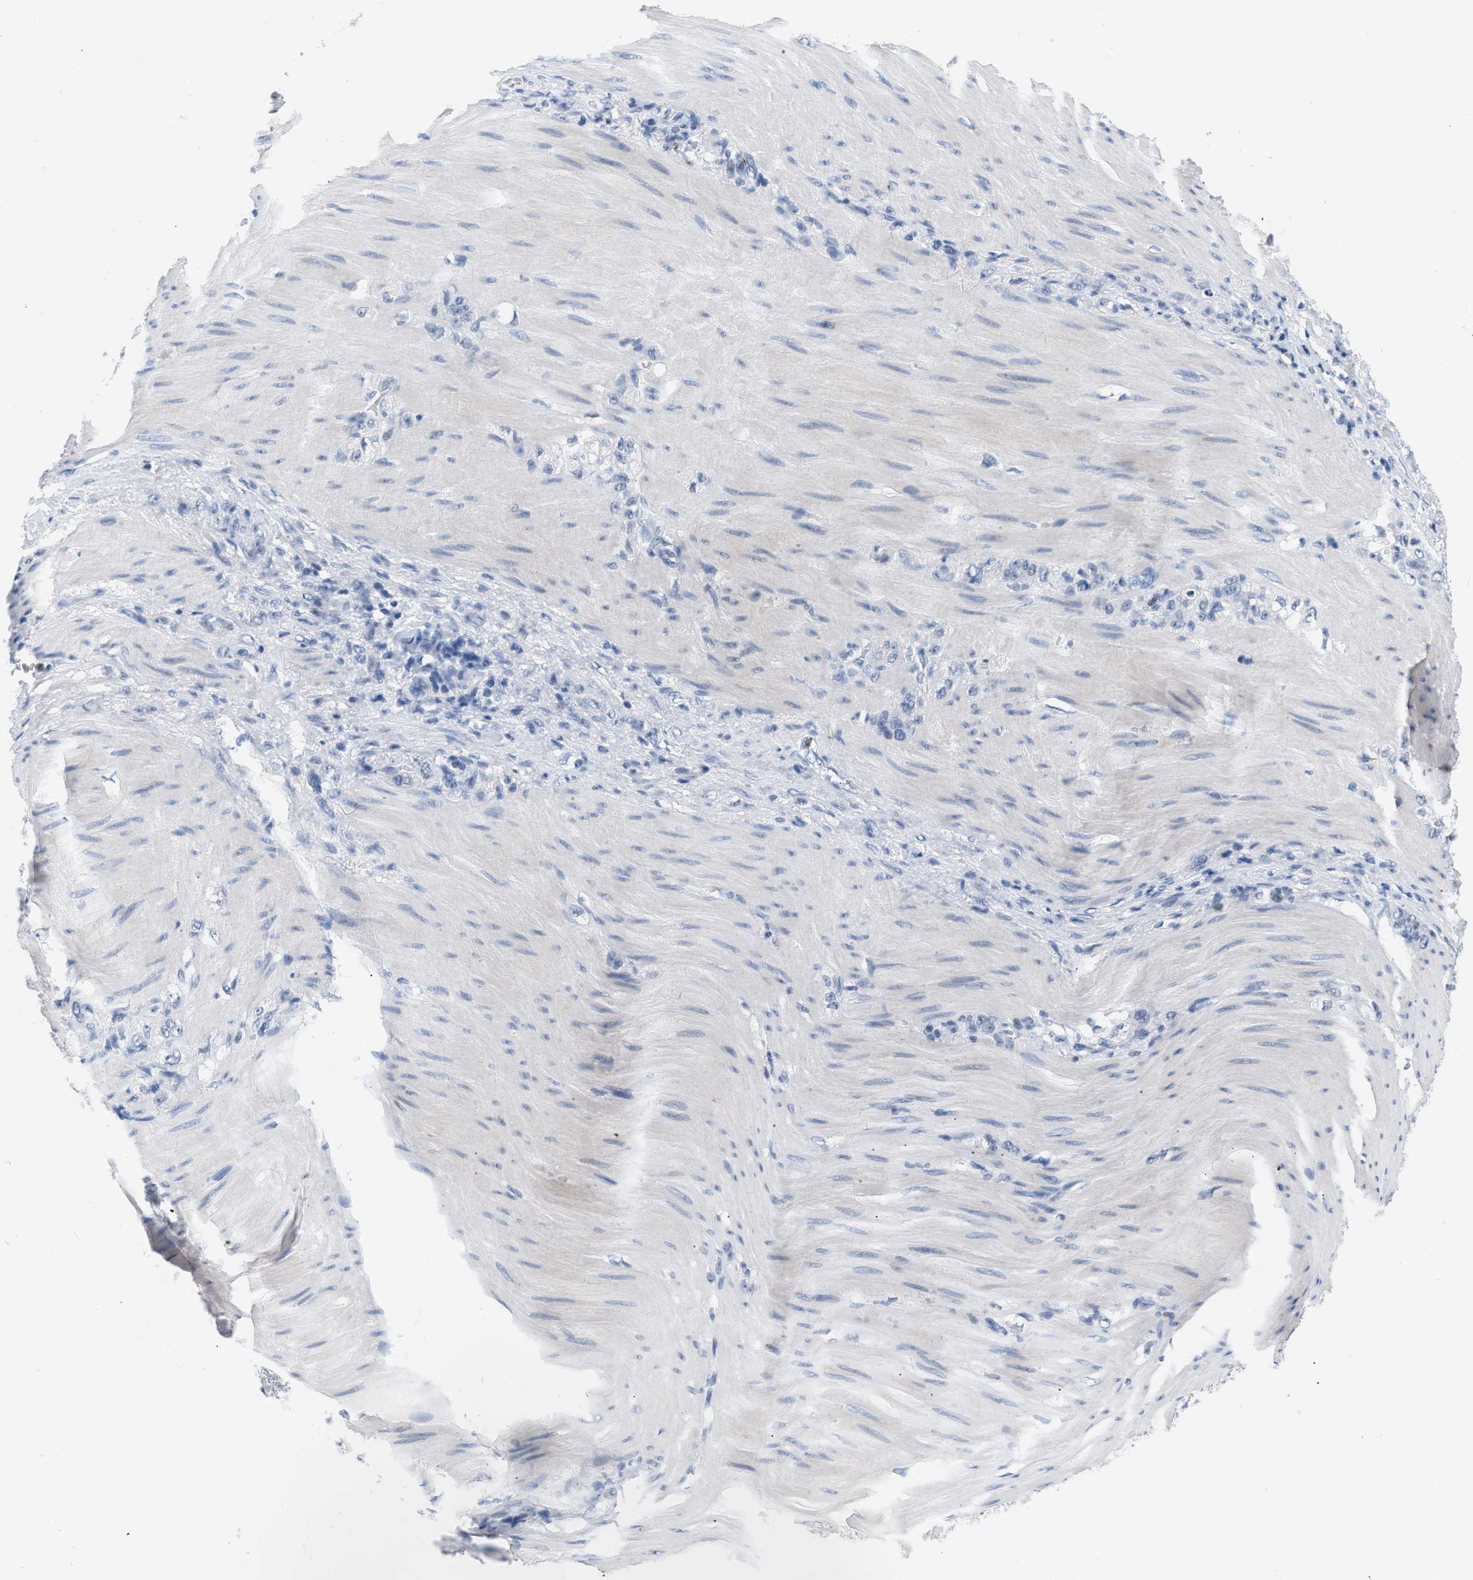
{"staining": {"intensity": "negative", "quantity": "none", "location": "none"}, "tissue": "stomach cancer", "cell_type": "Tumor cells", "image_type": "cancer", "snomed": [{"axis": "morphology", "description": "Normal tissue, NOS"}, {"axis": "morphology", "description": "Adenocarcinoma, NOS"}, {"axis": "topography", "description": "Stomach"}], "caption": "A histopathology image of adenocarcinoma (stomach) stained for a protein reveals no brown staining in tumor cells.", "gene": "BOLL", "patient": {"sex": "male", "age": 82}}